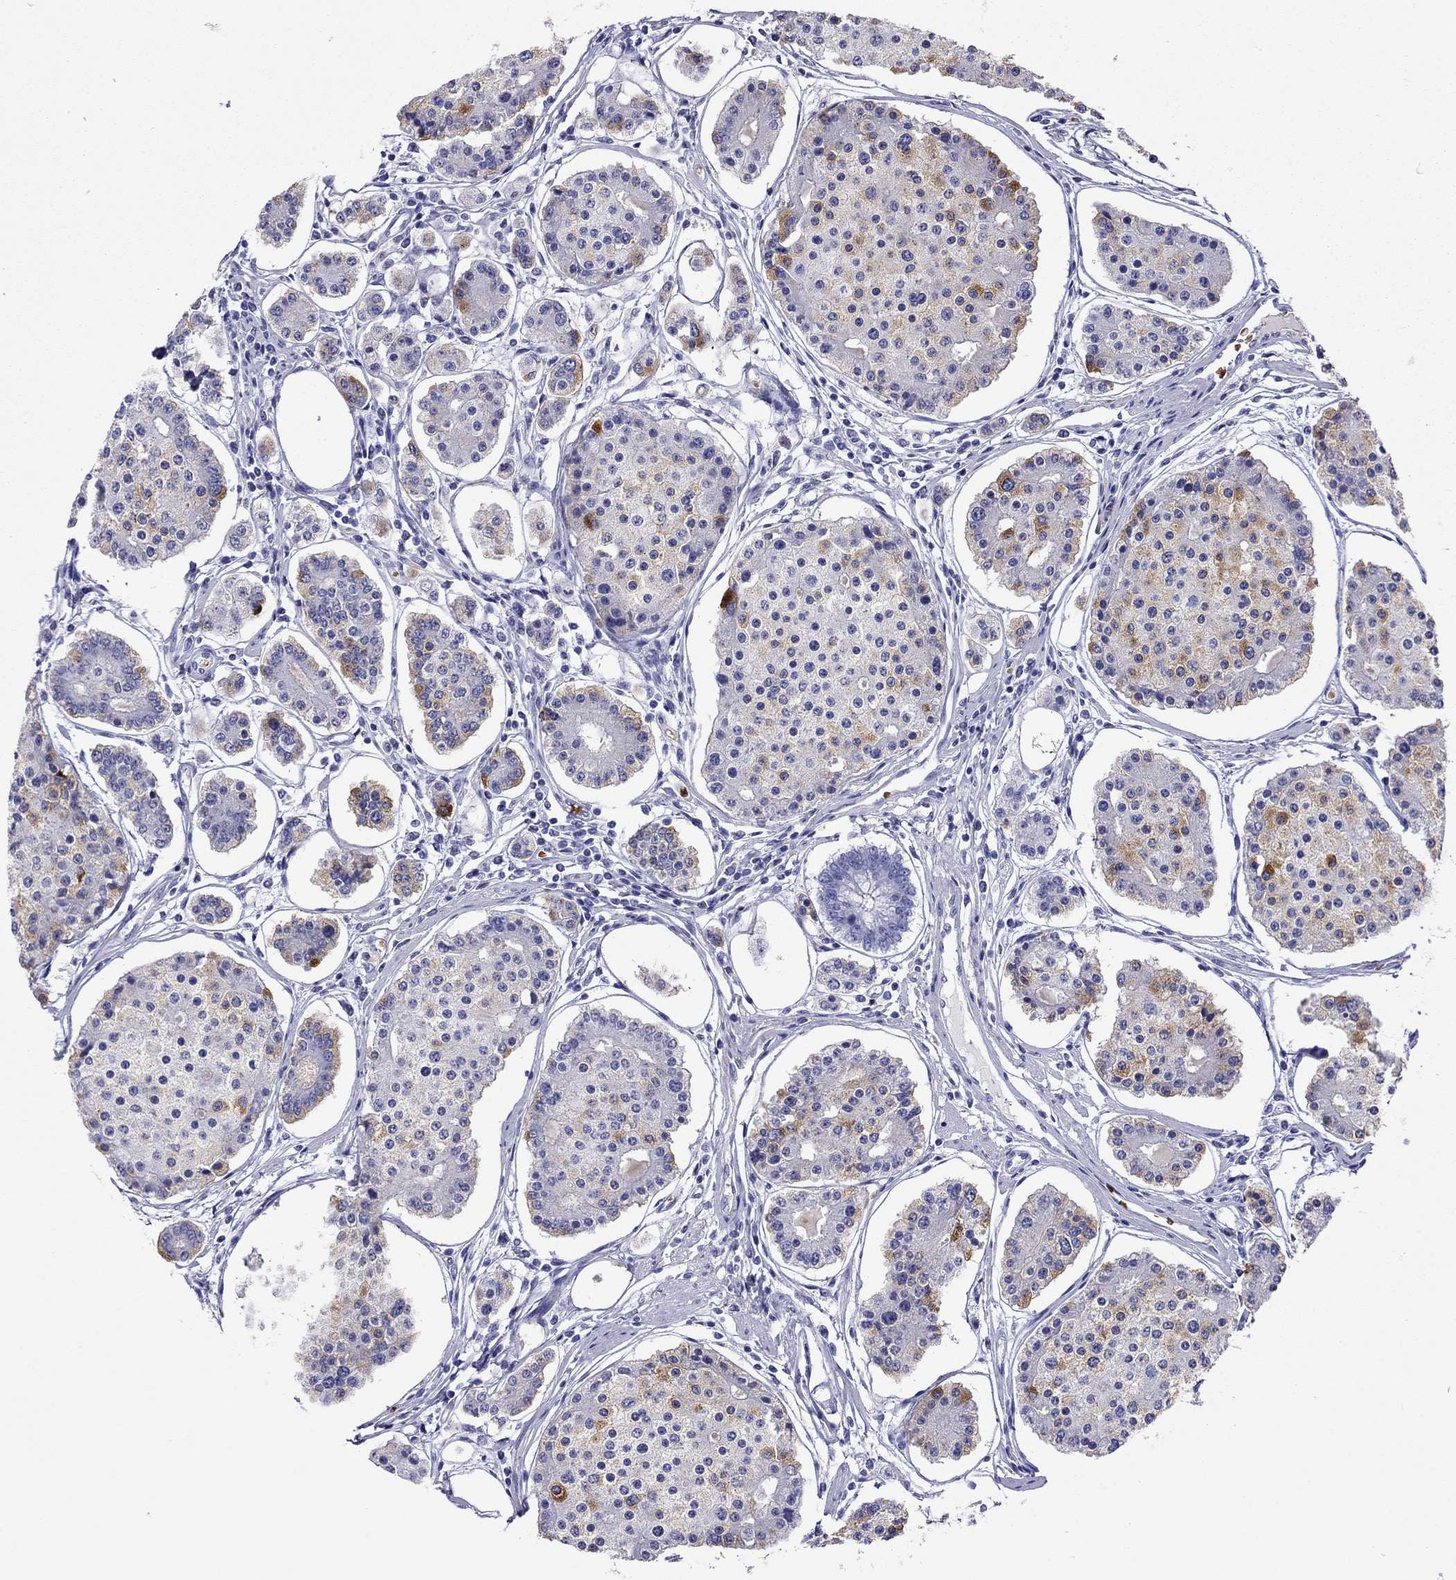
{"staining": {"intensity": "strong", "quantity": "<25%", "location": "cytoplasmic/membranous"}, "tissue": "carcinoid", "cell_type": "Tumor cells", "image_type": "cancer", "snomed": [{"axis": "morphology", "description": "Carcinoid, malignant, NOS"}, {"axis": "topography", "description": "Small intestine"}], "caption": "The image displays immunohistochemical staining of malignant carcinoid. There is strong cytoplasmic/membranous staining is appreciated in about <25% of tumor cells. The protein of interest is stained brown, and the nuclei are stained in blue (DAB (3,3'-diaminobenzidine) IHC with brightfield microscopy, high magnification).", "gene": "PTPRN", "patient": {"sex": "female", "age": 65}}